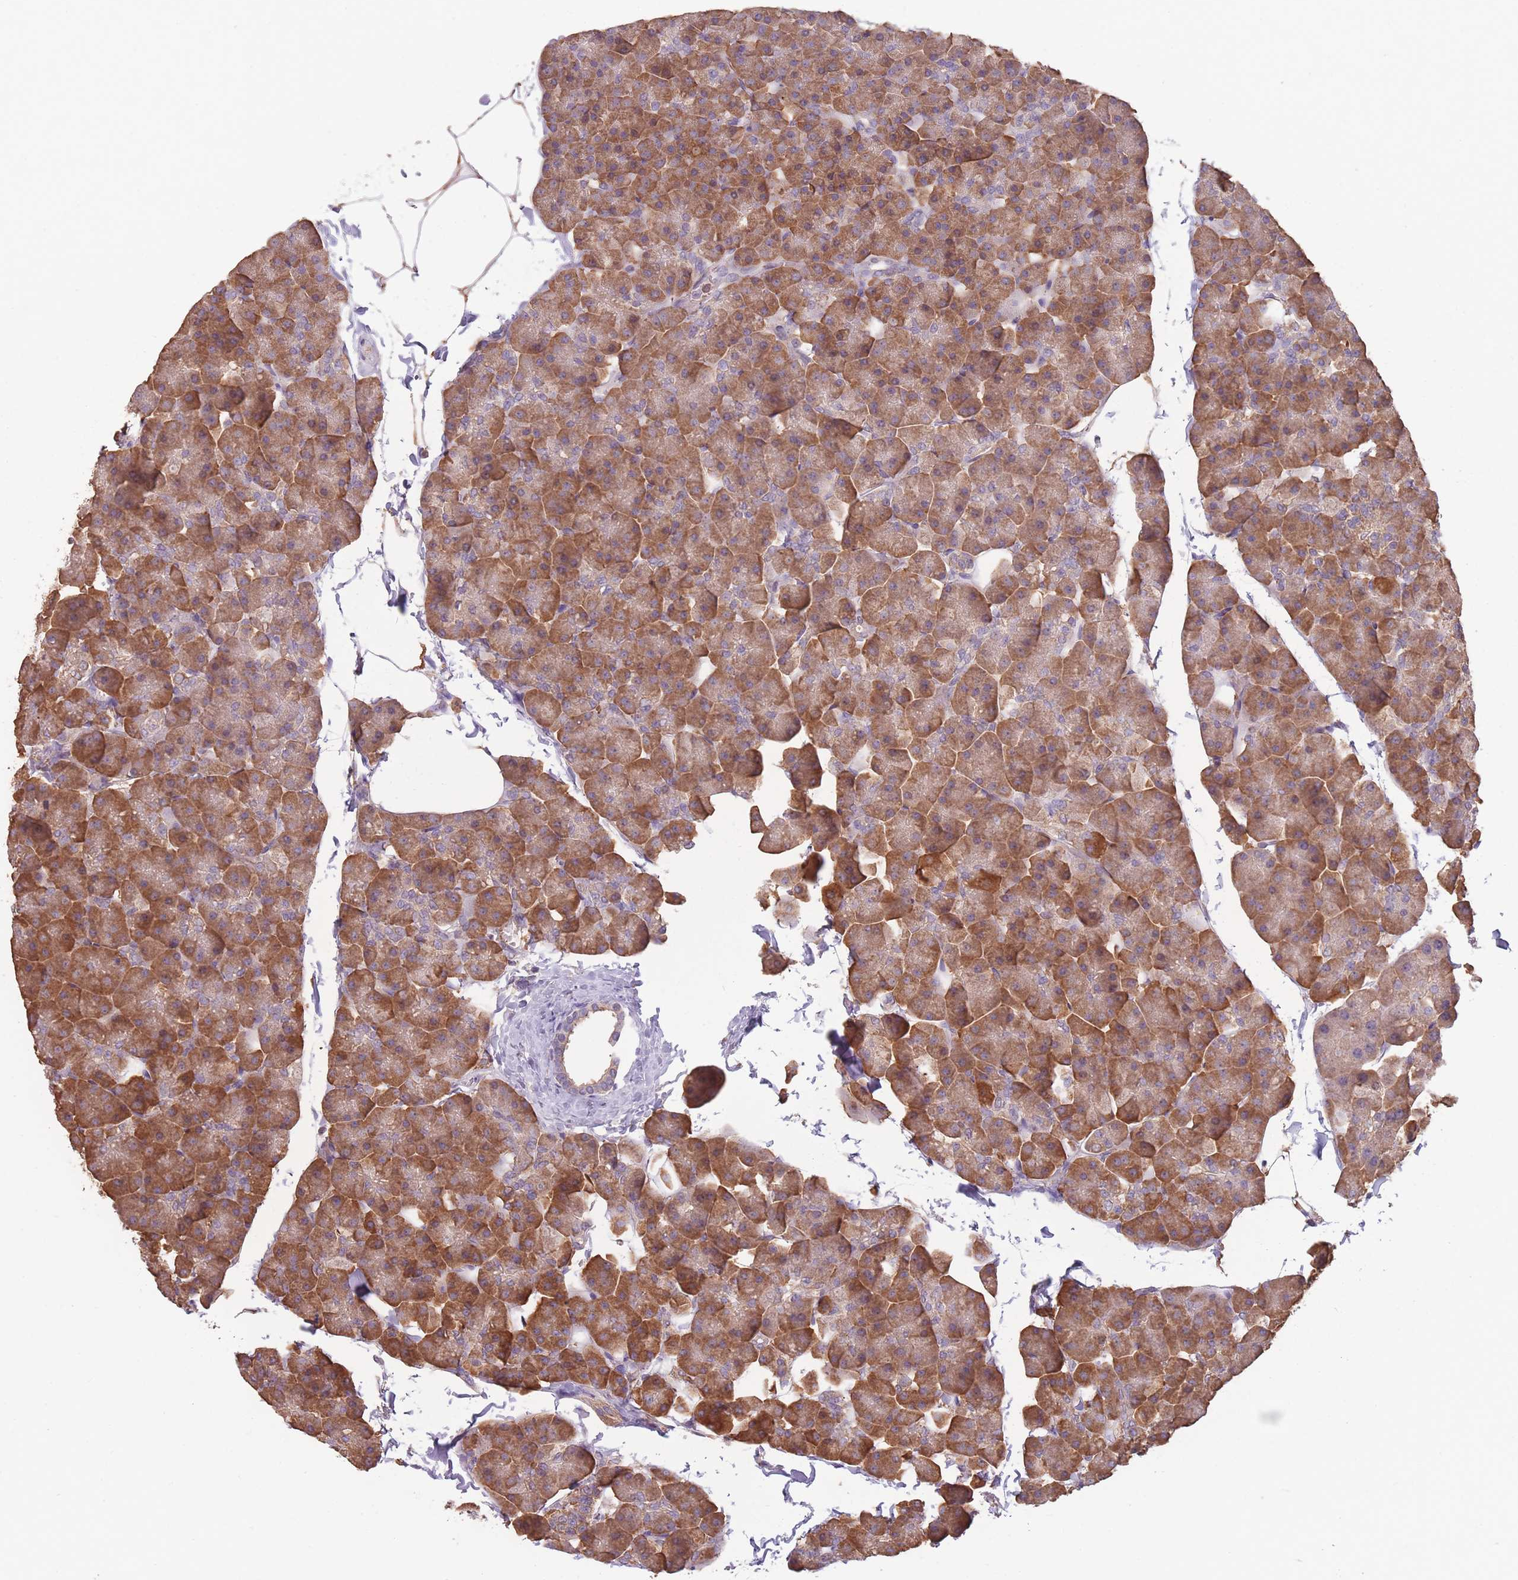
{"staining": {"intensity": "strong", "quantity": ">75%", "location": "cytoplasmic/membranous"}, "tissue": "pancreas", "cell_type": "Exocrine glandular cells", "image_type": "normal", "snomed": [{"axis": "morphology", "description": "Normal tissue, NOS"}, {"axis": "topography", "description": "Pancreas"}], "caption": "Immunohistochemistry (IHC) histopathology image of unremarkable human pancreas stained for a protein (brown), which exhibits high levels of strong cytoplasmic/membranous staining in about >75% of exocrine glandular cells.", "gene": "SANBR", "patient": {"sex": "male", "age": 35}}